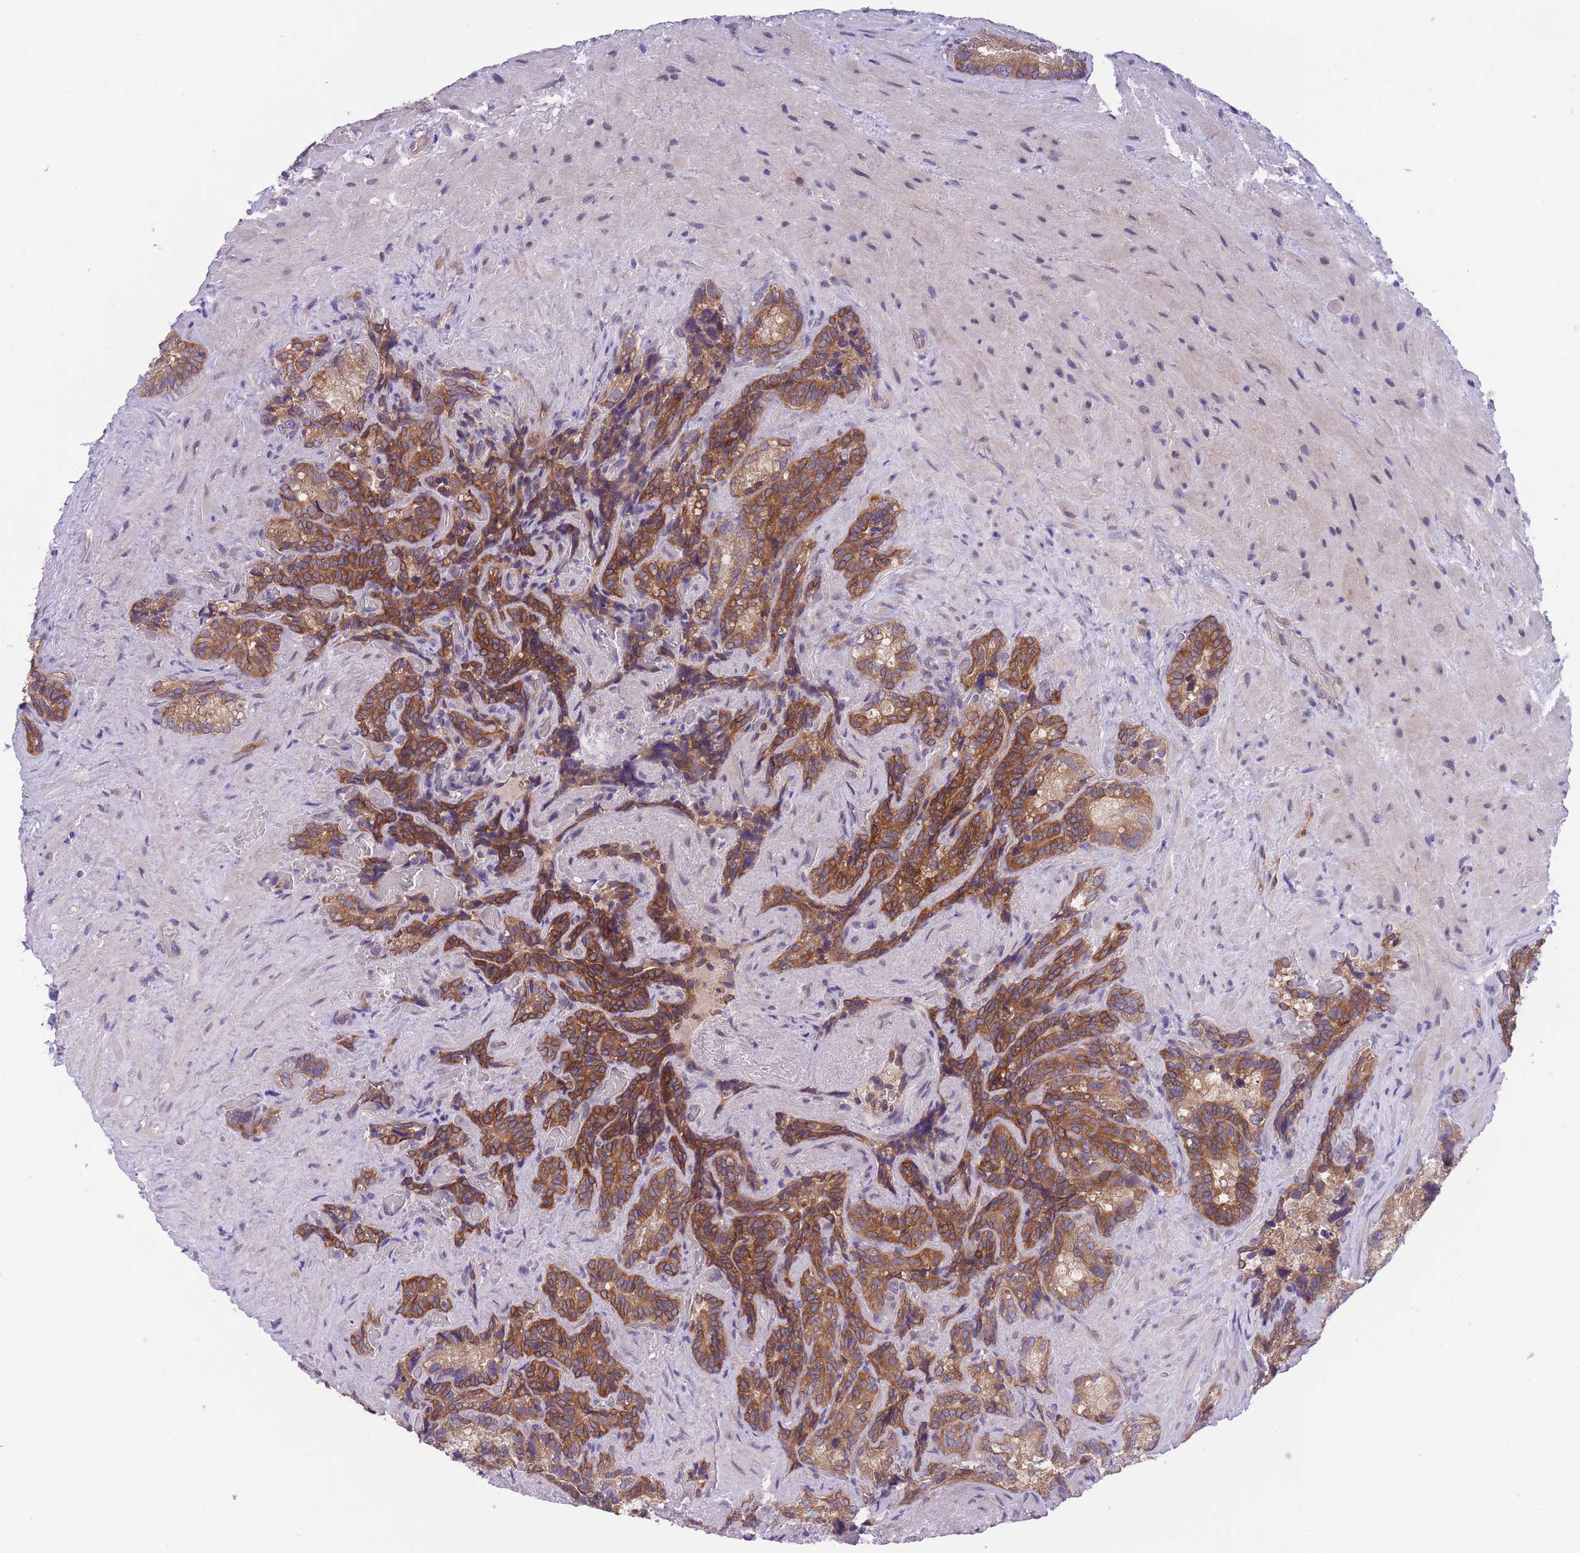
{"staining": {"intensity": "strong", "quantity": ">75%", "location": "cytoplasmic/membranous"}, "tissue": "seminal vesicle", "cell_type": "Glandular cells", "image_type": "normal", "snomed": [{"axis": "morphology", "description": "Normal tissue, NOS"}, {"axis": "topography", "description": "Seminal veicle"}], "caption": "An image of human seminal vesicle stained for a protein exhibits strong cytoplasmic/membranous brown staining in glandular cells. Nuclei are stained in blue.", "gene": "WWOX", "patient": {"sex": "male", "age": 62}}